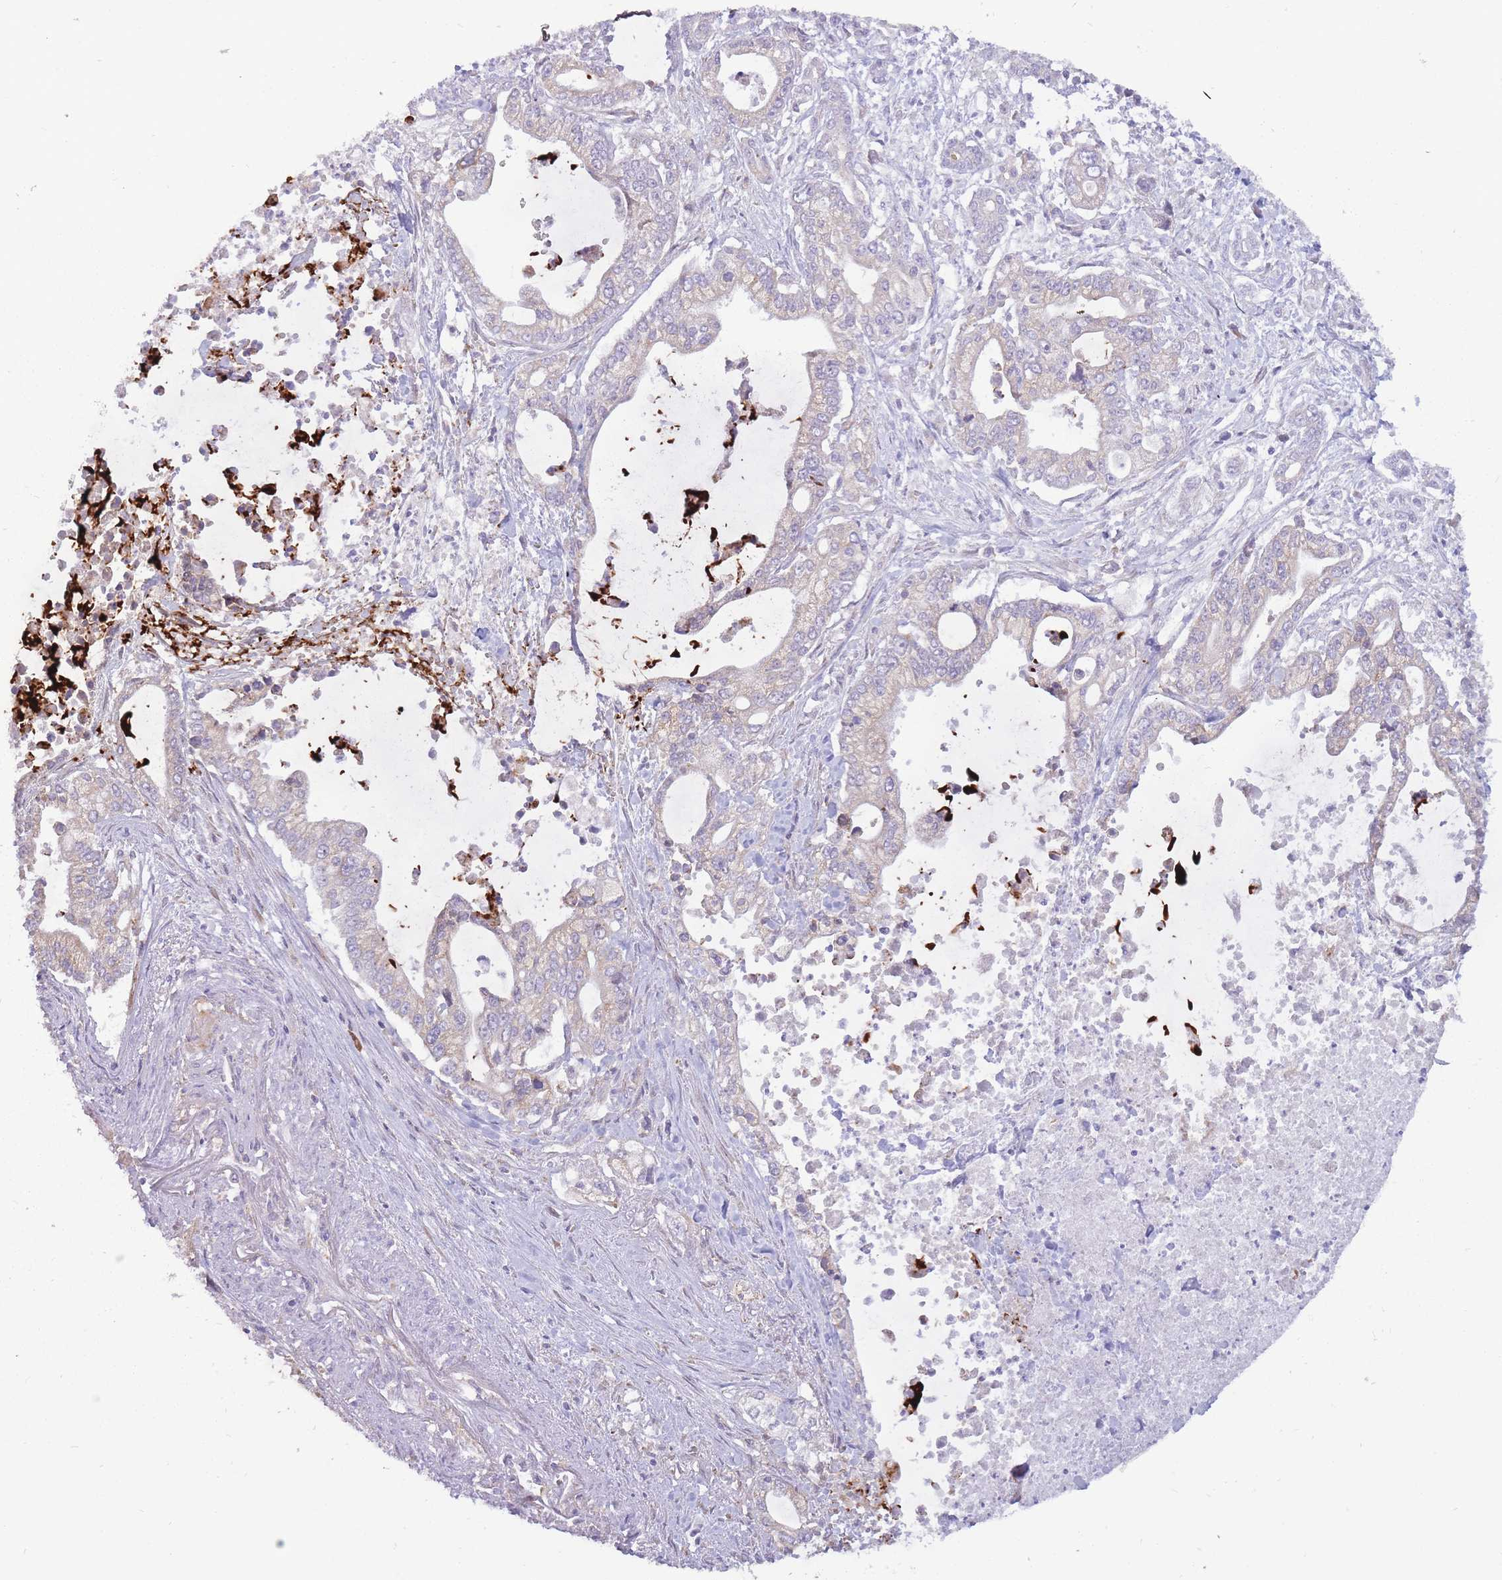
{"staining": {"intensity": "negative", "quantity": "none", "location": "none"}, "tissue": "pancreatic cancer", "cell_type": "Tumor cells", "image_type": "cancer", "snomed": [{"axis": "morphology", "description": "Adenocarcinoma, NOS"}, {"axis": "topography", "description": "Pancreas"}], "caption": "Immunohistochemistry of human pancreatic cancer exhibits no staining in tumor cells.", "gene": "TRAPPC5", "patient": {"sex": "male", "age": 69}}